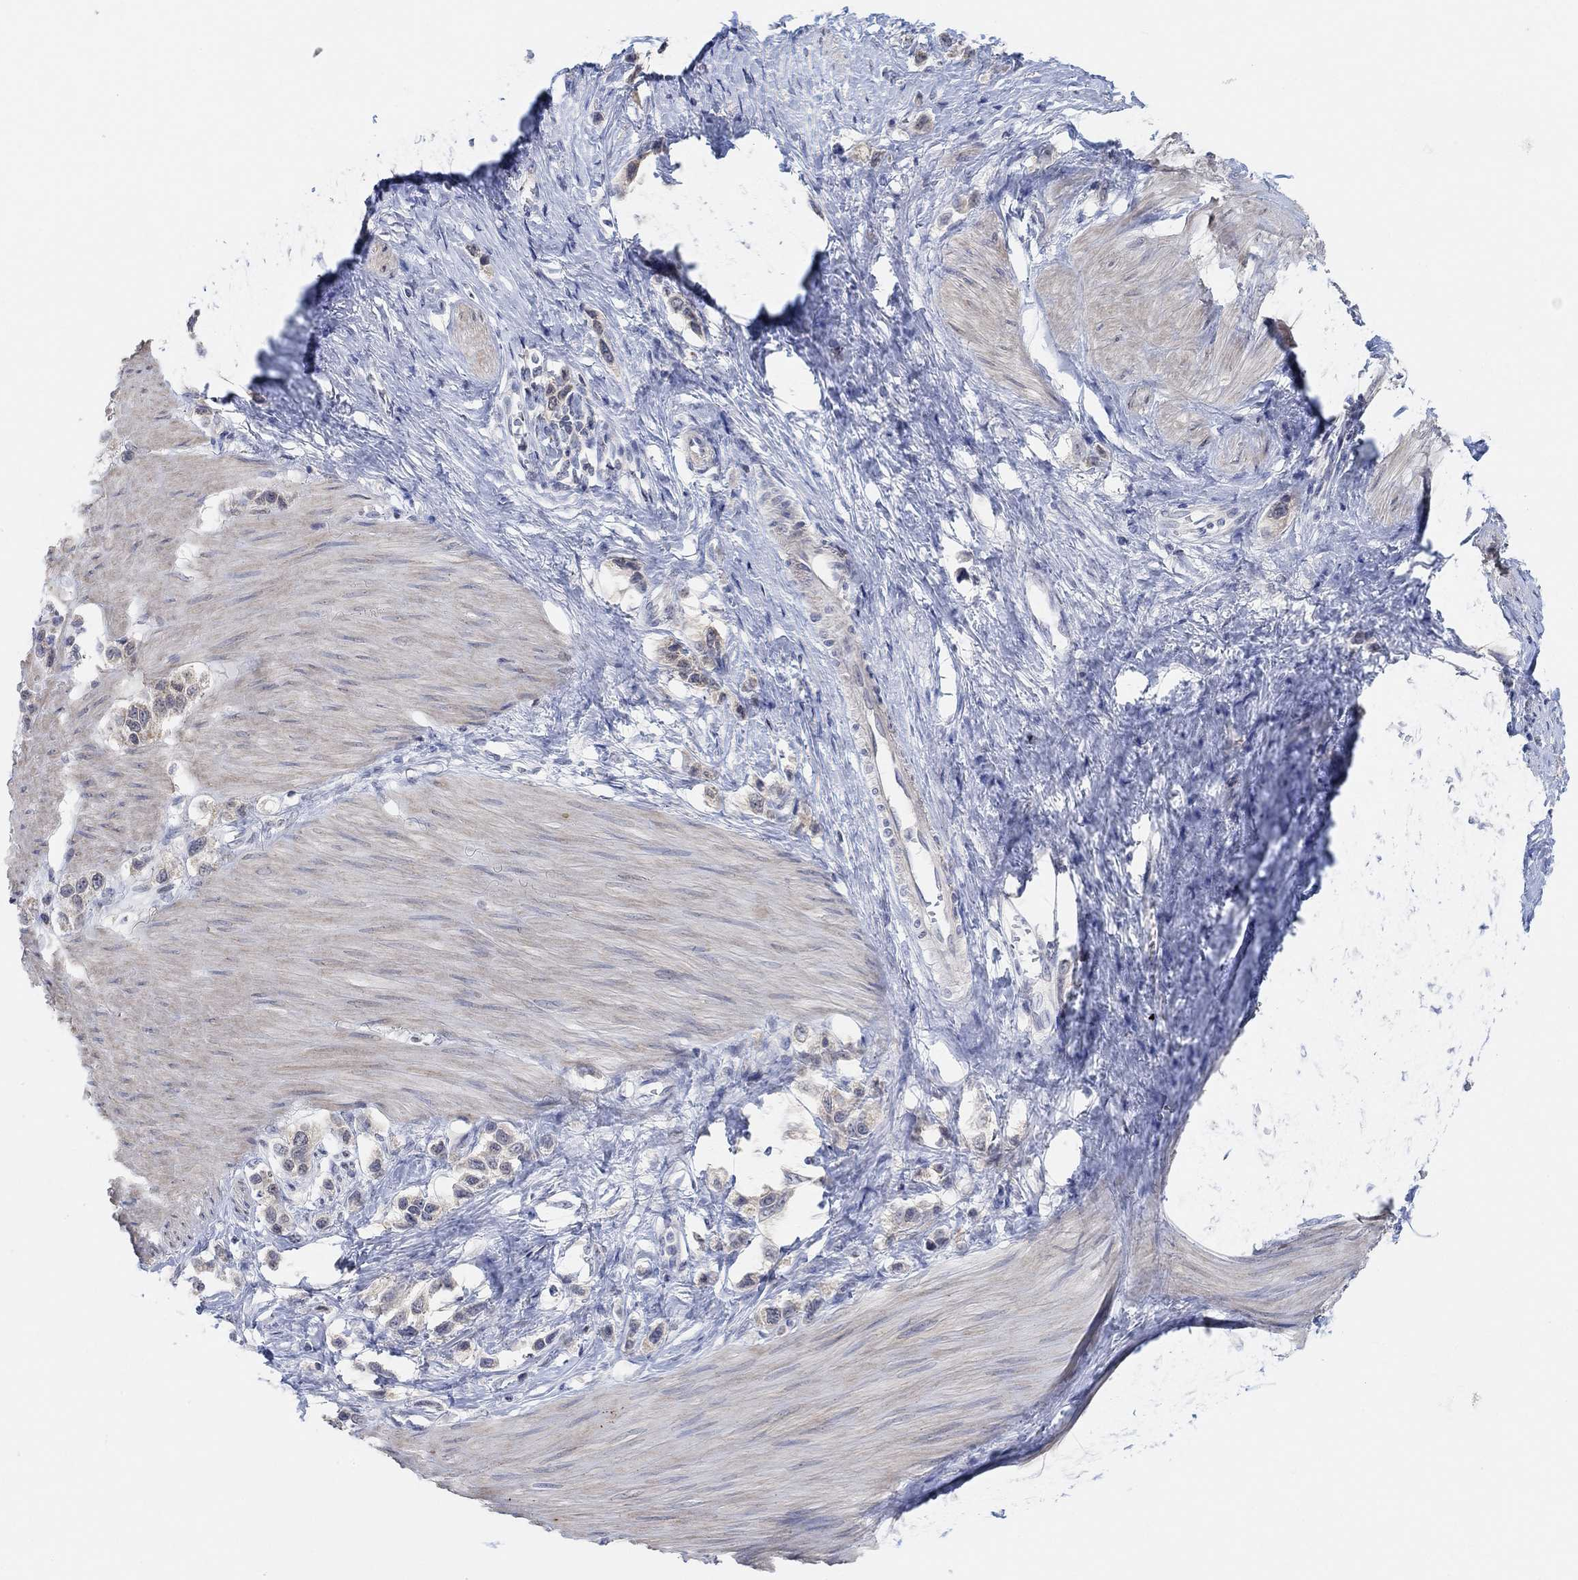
{"staining": {"intensity": "negative", "quantity": "none", "location": "none"}, "tissue": "stomach cancer", "cell_type": "Tumor cells", "image_type": "cancer", "snomed": [{"axis": "morphology", "description": "Normal tissue, NOS"}, {"axis": "morphology", "description": "Adenocarcinoma, NOS"}, {"axis": "morphology", "description": "Adenocarcinoma, High grade"}, {"axis": "topography", "description": "Stomach, upper"}, {"axis": "topography", "description": "Stomach"}], "caption": "Tumor cells show no significant staining in adenocarcinoma (high-grade) (stomach).", "gene": "RIMS1", "patient": {"sex": "female", "age": 65}}